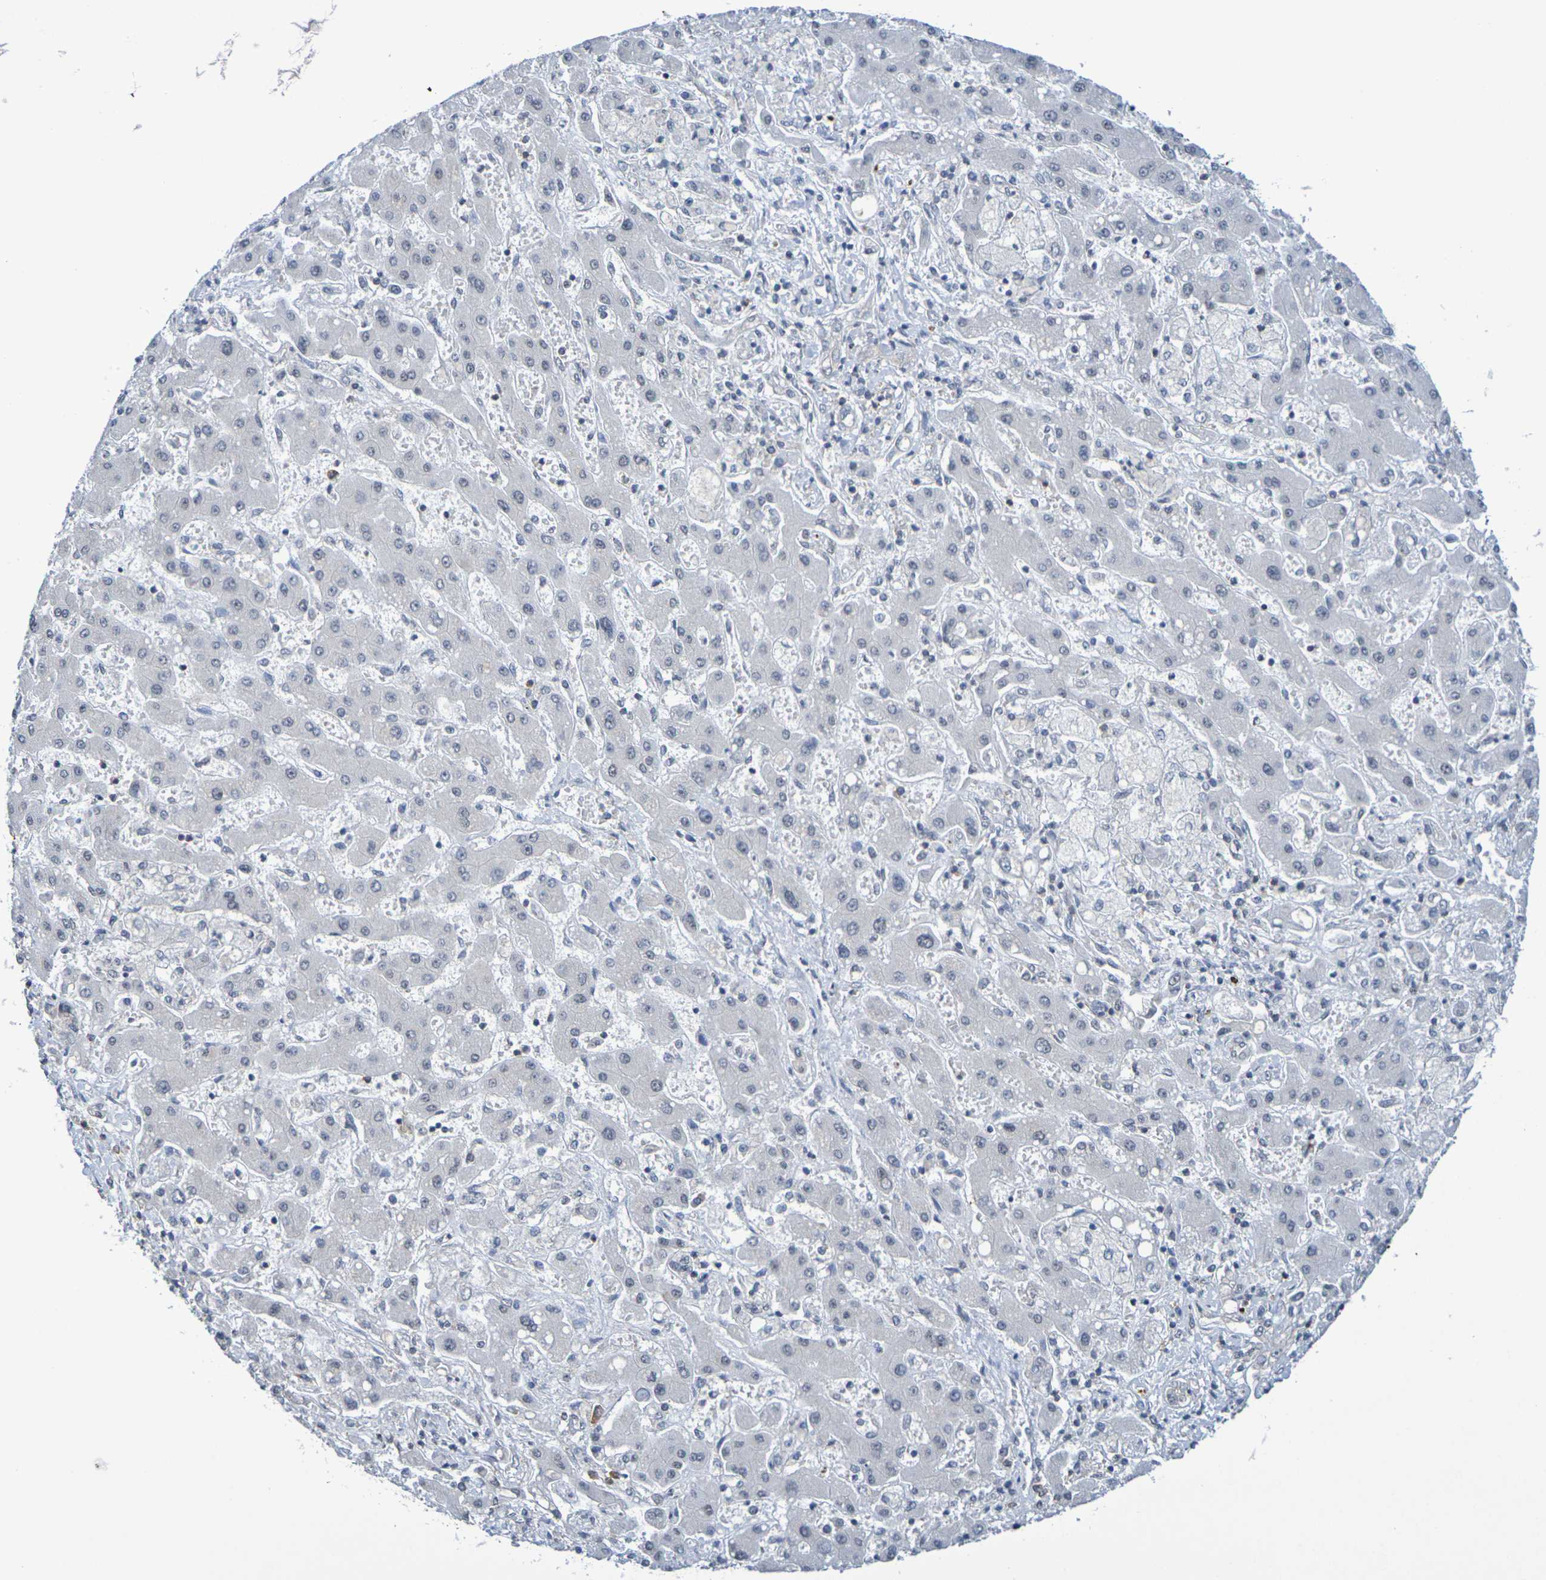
{"staining": {"intensity": "negative", "quantity": "none", "location": "none"}, "tissue": "liver cancer", "cell_type": "Tumor cells", "image_type": "cancer", "snomed": [{"axis": "morphology", "description": "Cholangiocarcinoma"}, {"axis": "topography", "description": "Liver"}], "caption": "This photomicrograph is of liver cancer (cholangiocarcinoma) stained with immunohistochemistry to label a protein in brown with the nuclei are counter-stained blue. There is no expression in tumor cells. The staining was performed using DAB (3,3'-diaminobenzidine) to visualize the protein expression in brown, while the nuclei were stained in blue with hematoxylin (Magnification: 20x).", "gene": "CHRNB1", "patient": {"sex": "male", "age": 50}}